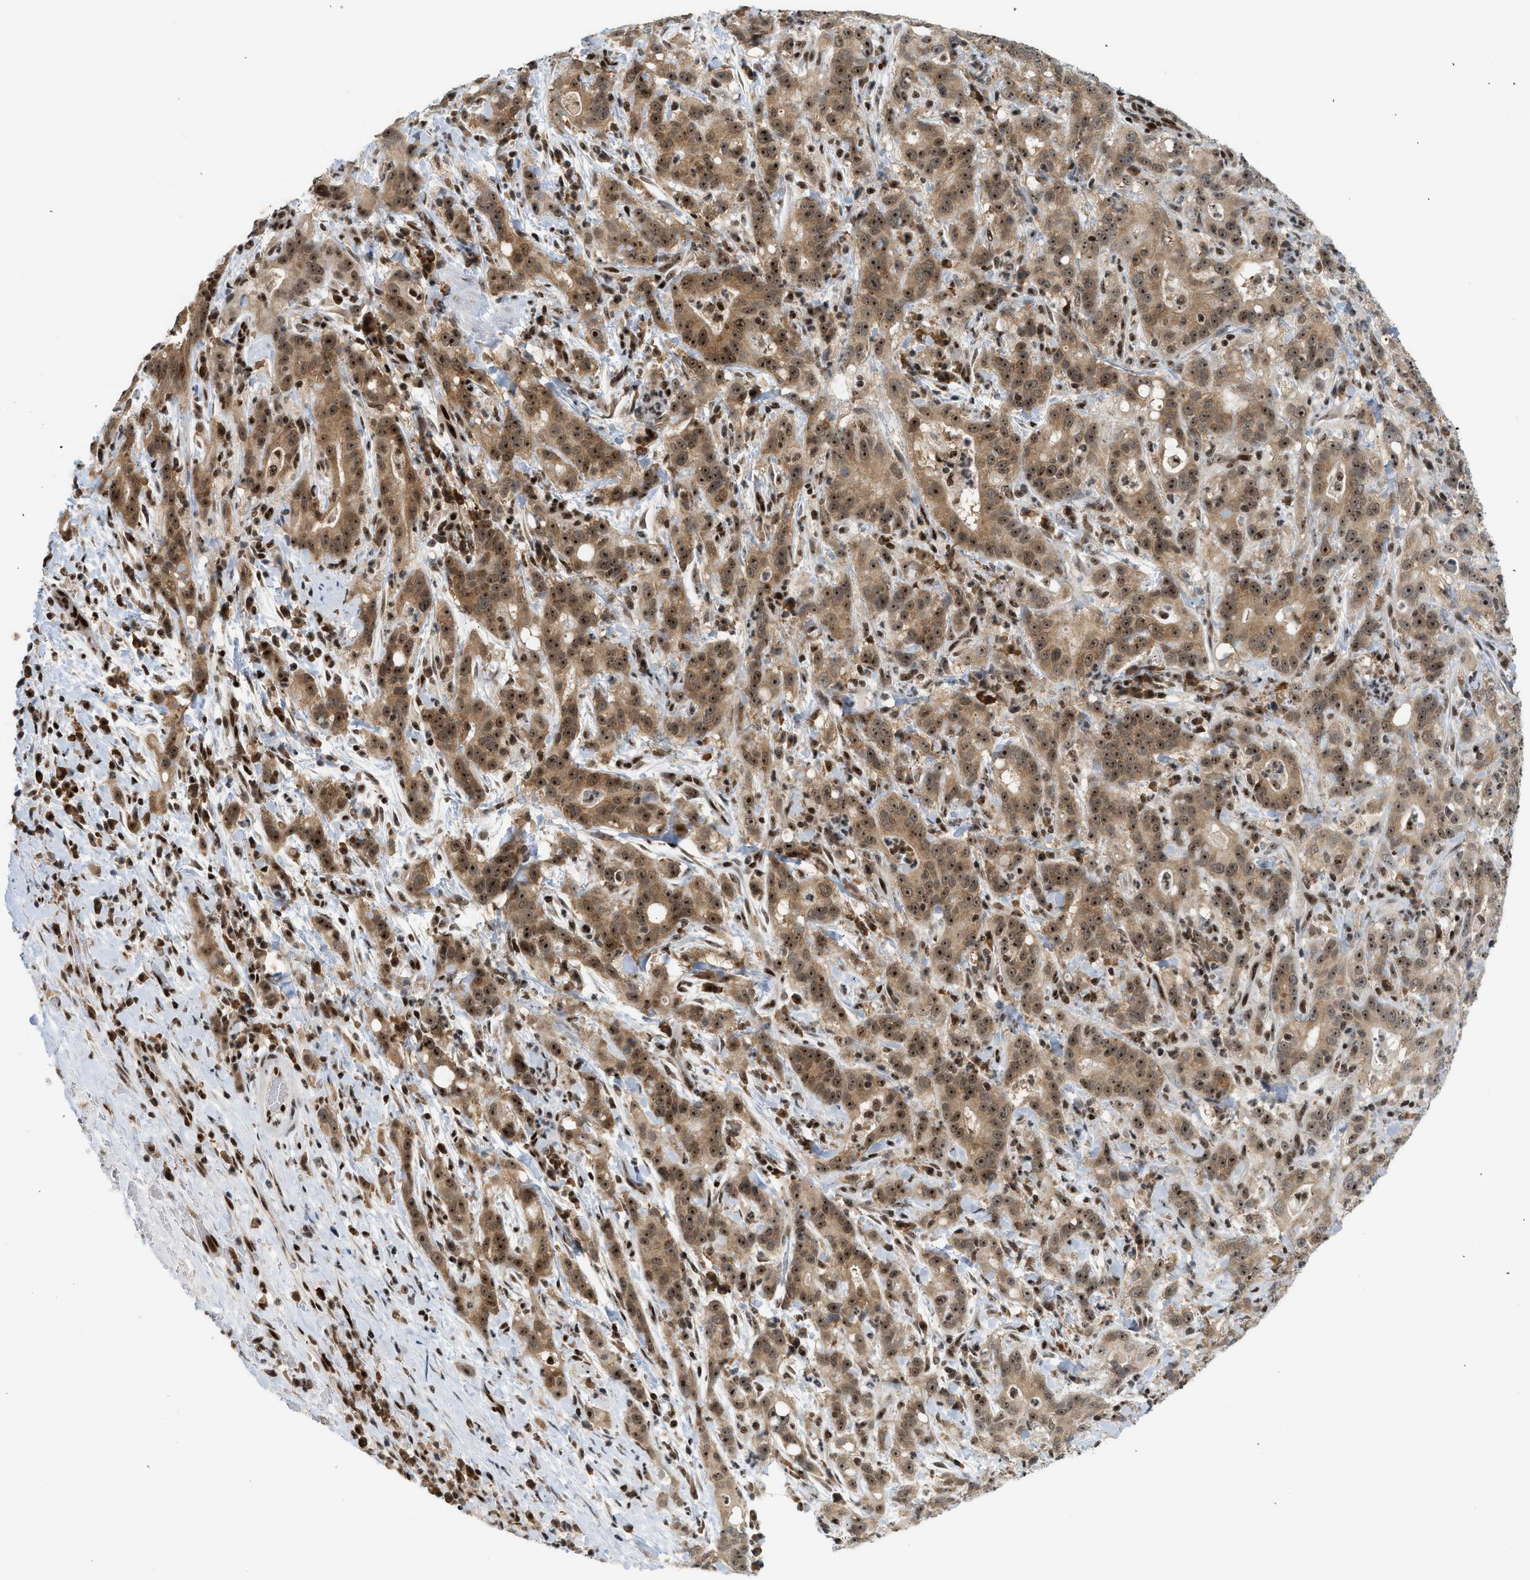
{"staining": {"intensity": "strong", "quantity": ">75%", "location": "cytoplasmic/membranous,nuclear"}, "tissue": "liver cancer", "cell_type": "Tumor cells", "image_type": "cancer", "snomed": [{"axis": "morphology", "description": "Cholangiocarcinoma"}, {"axis": "topography", "description": "Liver"}], "caption": "Human liver cancer stained with a protein marker exhibits strong staining in tumor cells.", "gene": "ZNF22", "patient": {"sex": "female", "age": 38}}